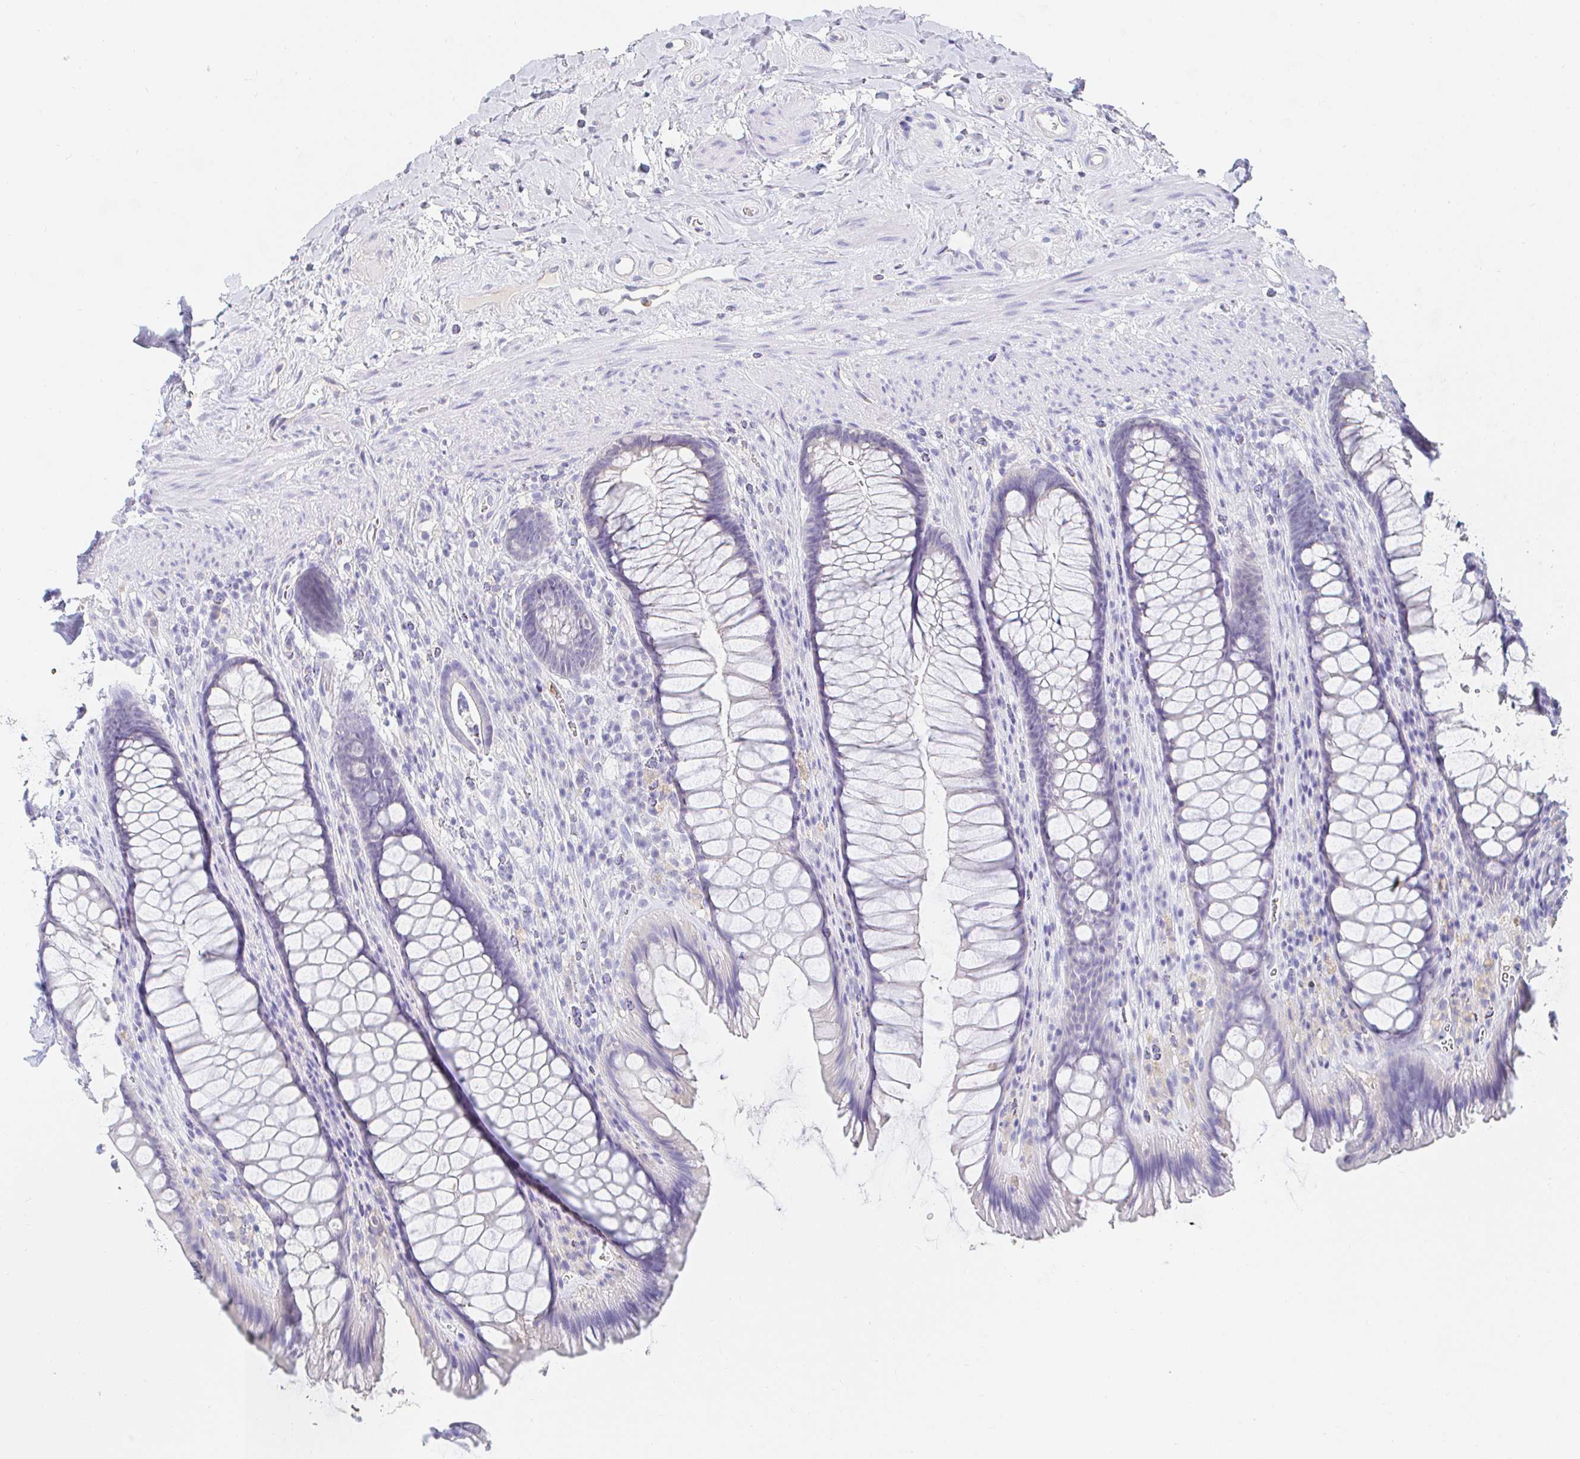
{"staining": {"intensity": "negative", "quantity": "none", "location": "none"}, "tissue": "rectum", "cell_type": "Glandular cells", "image_type": "normal", "snomed": [{"axis": "morphology", "description": "Normal tissue, NOS"}, {"axis": "topography", "description": "Rectum"}], "caption": "This is a photomicrograph of immunohistochemistry staining of benign rectum, which shows no positivity in glandular cells.", "gene": "PDE6B", "patient": {"sex": "male", "age": 53}}